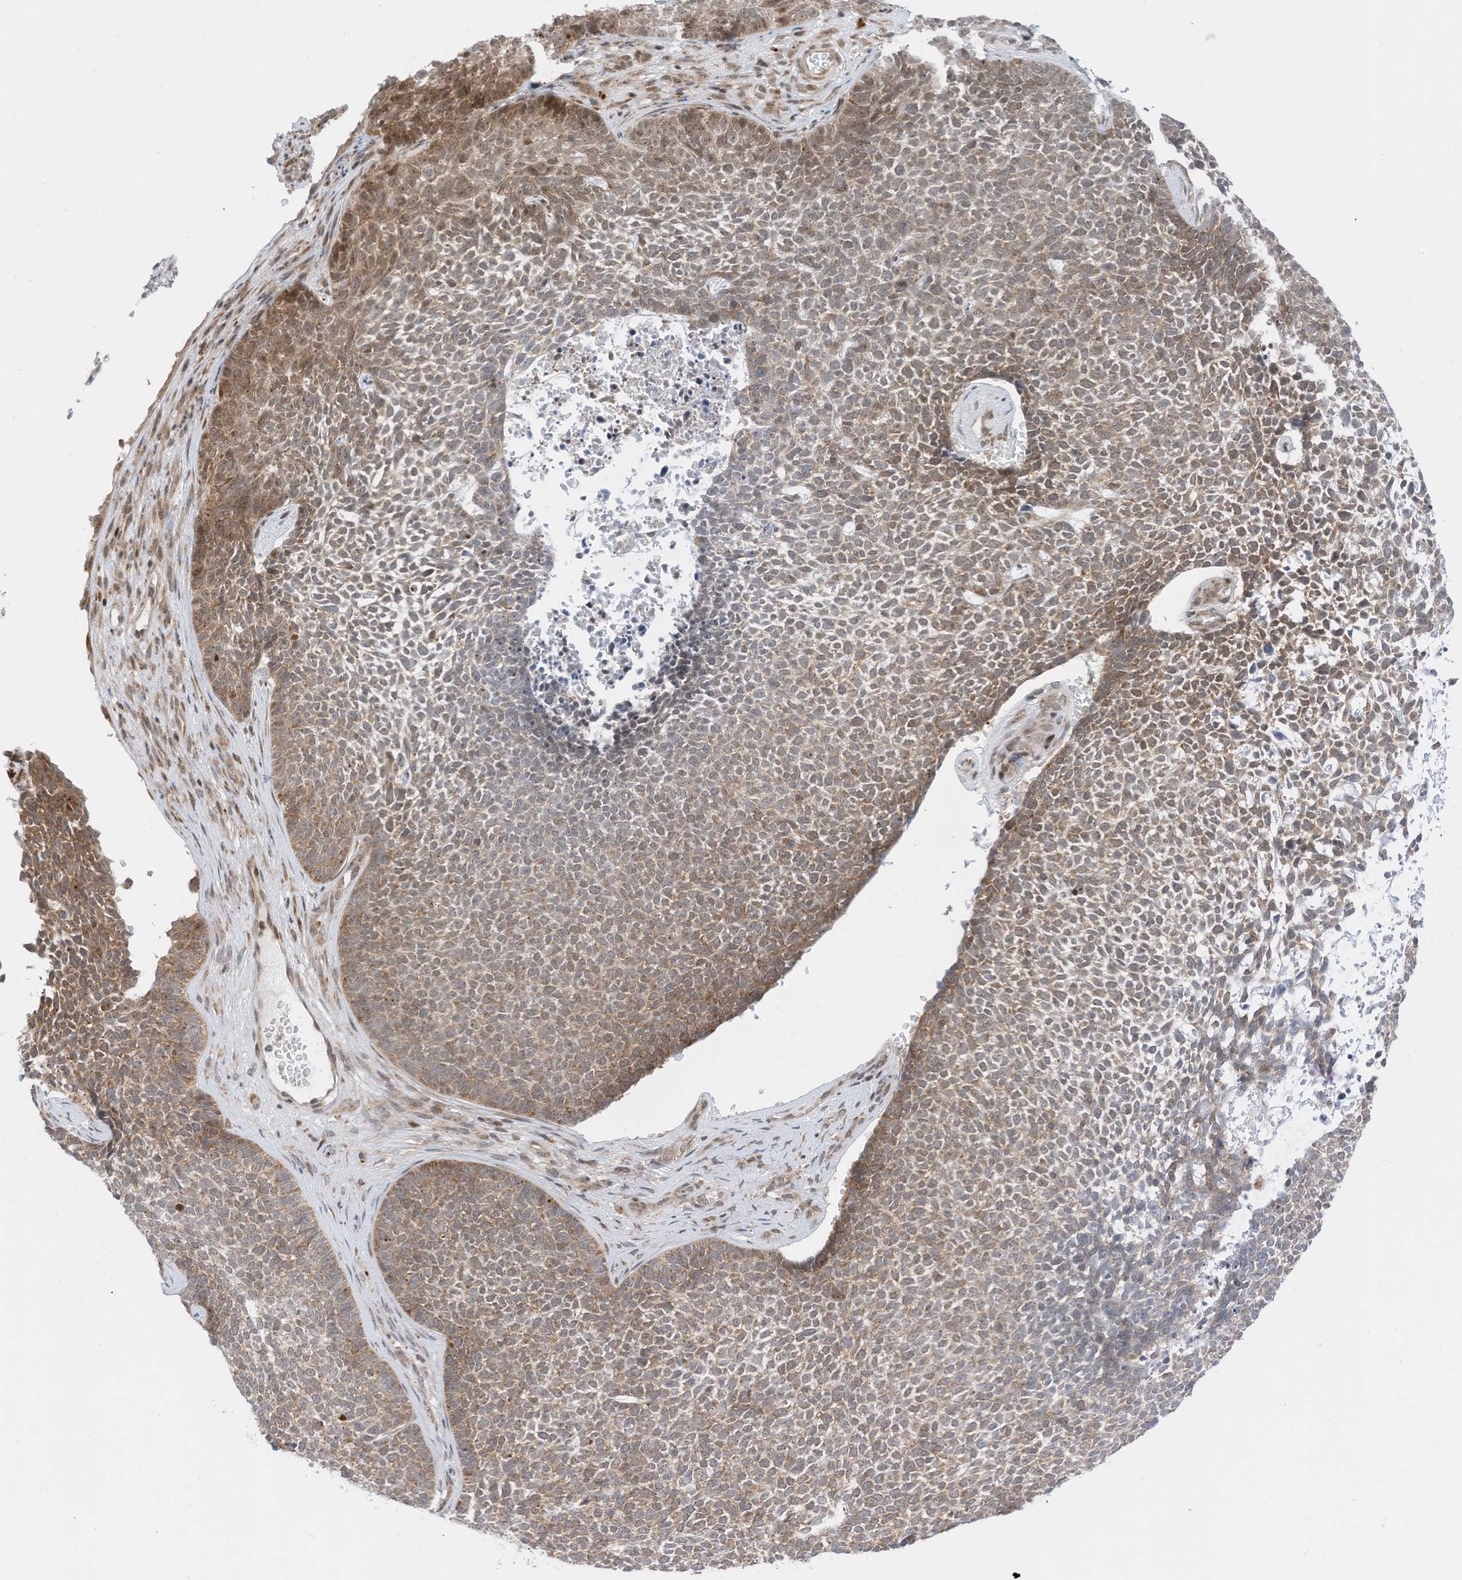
{"staining": {"intensity": "moderate", "quantity": "25%-75%", "location": "cytoplasmic/membranous"}, "tissue": "skin cancer", "cell_type": "Tumor cells", "image_type": "cancer", "snomed": [{"axis": "morphology", "description": "Basal cell carcinoma"}, {"axis": "topography", "description": "Skin"}], "caption": "Protein staining of skin basal cell carcinoma tissue exhibits moderate cytoplasmic/membranous staining in about 25%-75% of tumor cells.", "gene": "EDF1", "patient": {"sex": "female", "age": 84}}